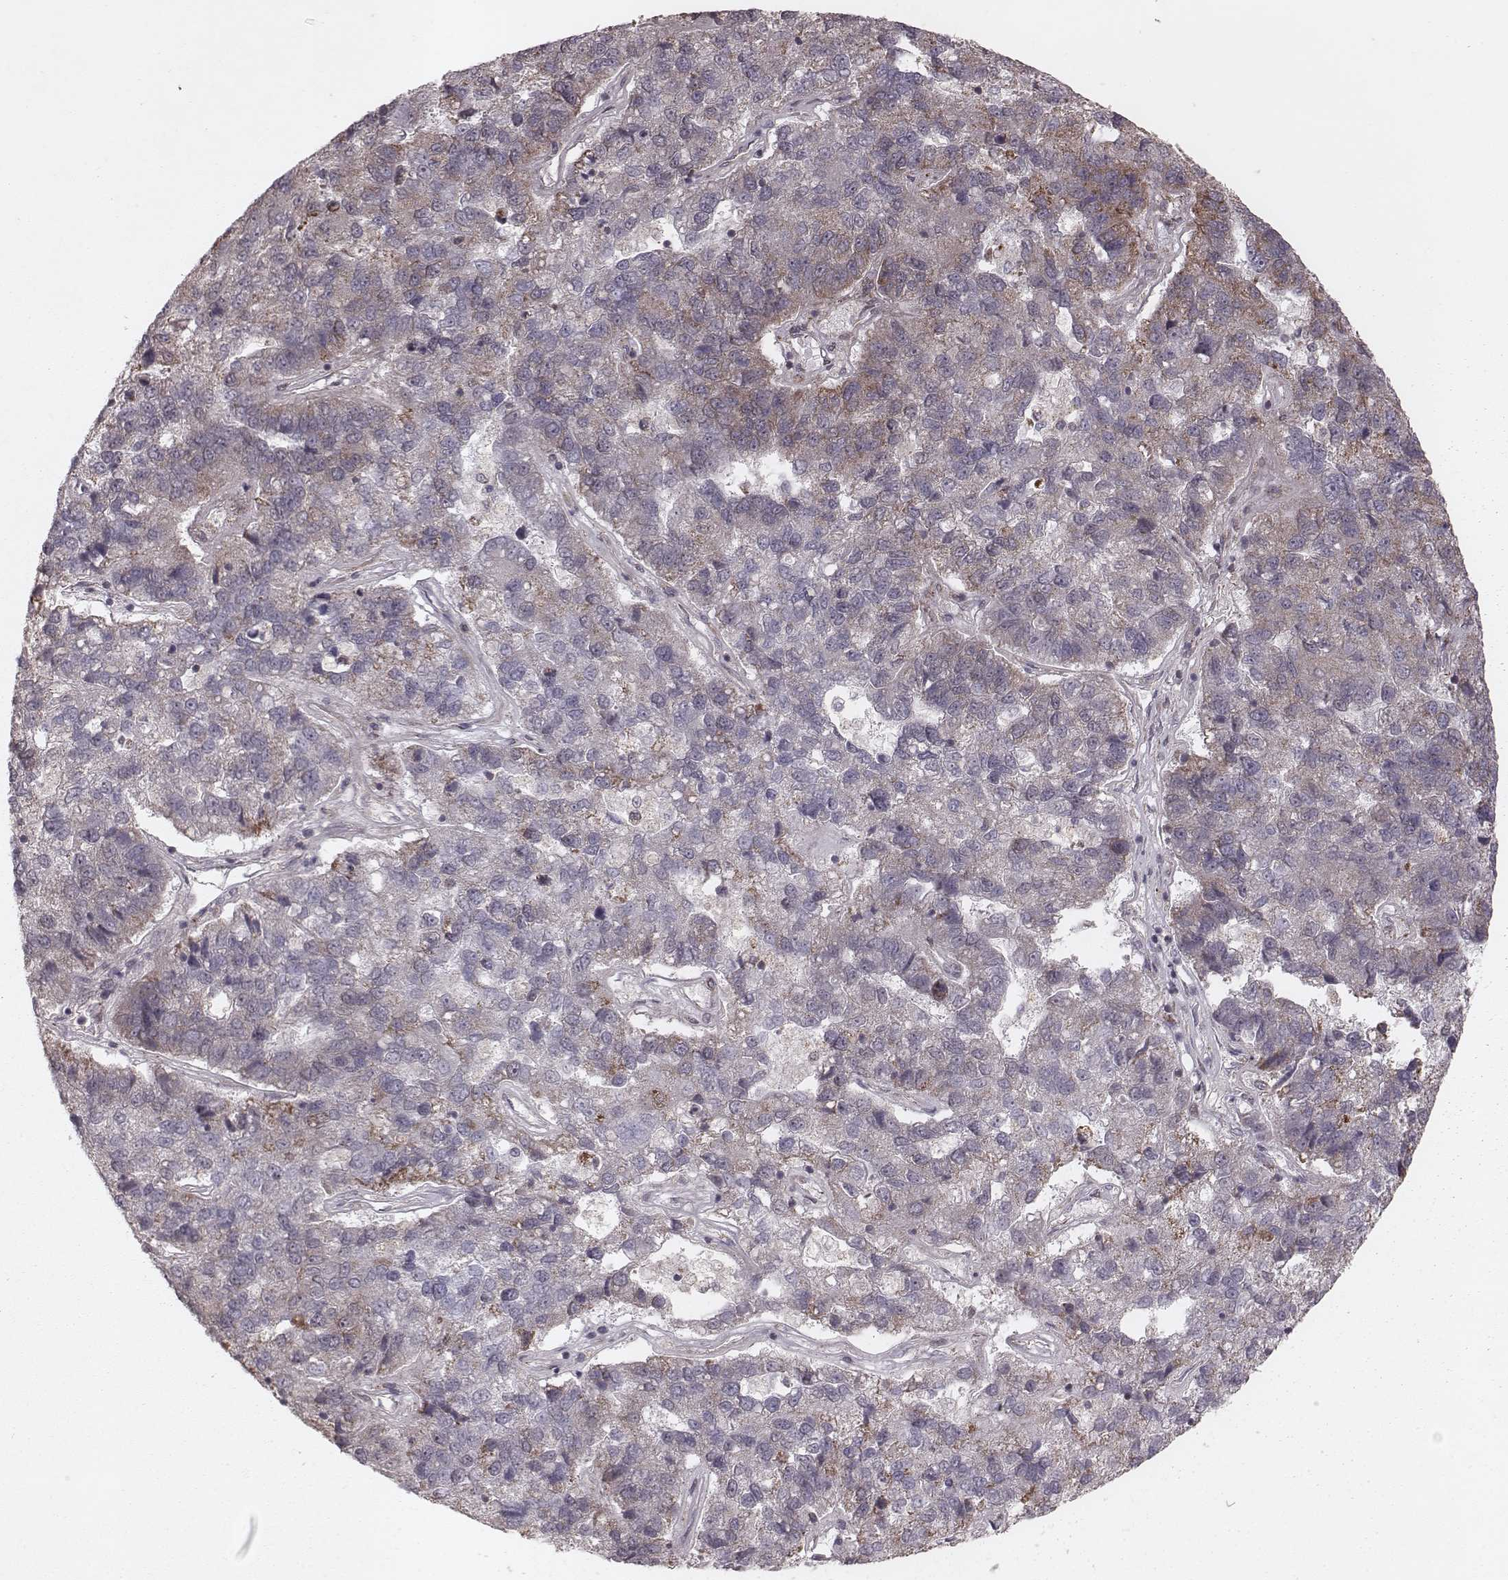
{"staining": {"intensity": "moderate", "quantity": "25%-75%", "location": "cytoplasmic/membranous"}, "tissue": "pancreatic cancer", "cell_type": "Tumor cells", "image_type": "cancer", "snomed": [{"axis": "morphology", "description": "Adenocarcinoma, NOS"}, {"axis": "topography", "description": "Pancreas"}], "caption": "Moderate cytoplasmic/membranous protein positivity is present in approximately 25%-75% of tumor cells in adenocarcinoma (pancreatic).", "gene": "NDUFA7", "patient": {"sex": "female", "age": 61}}